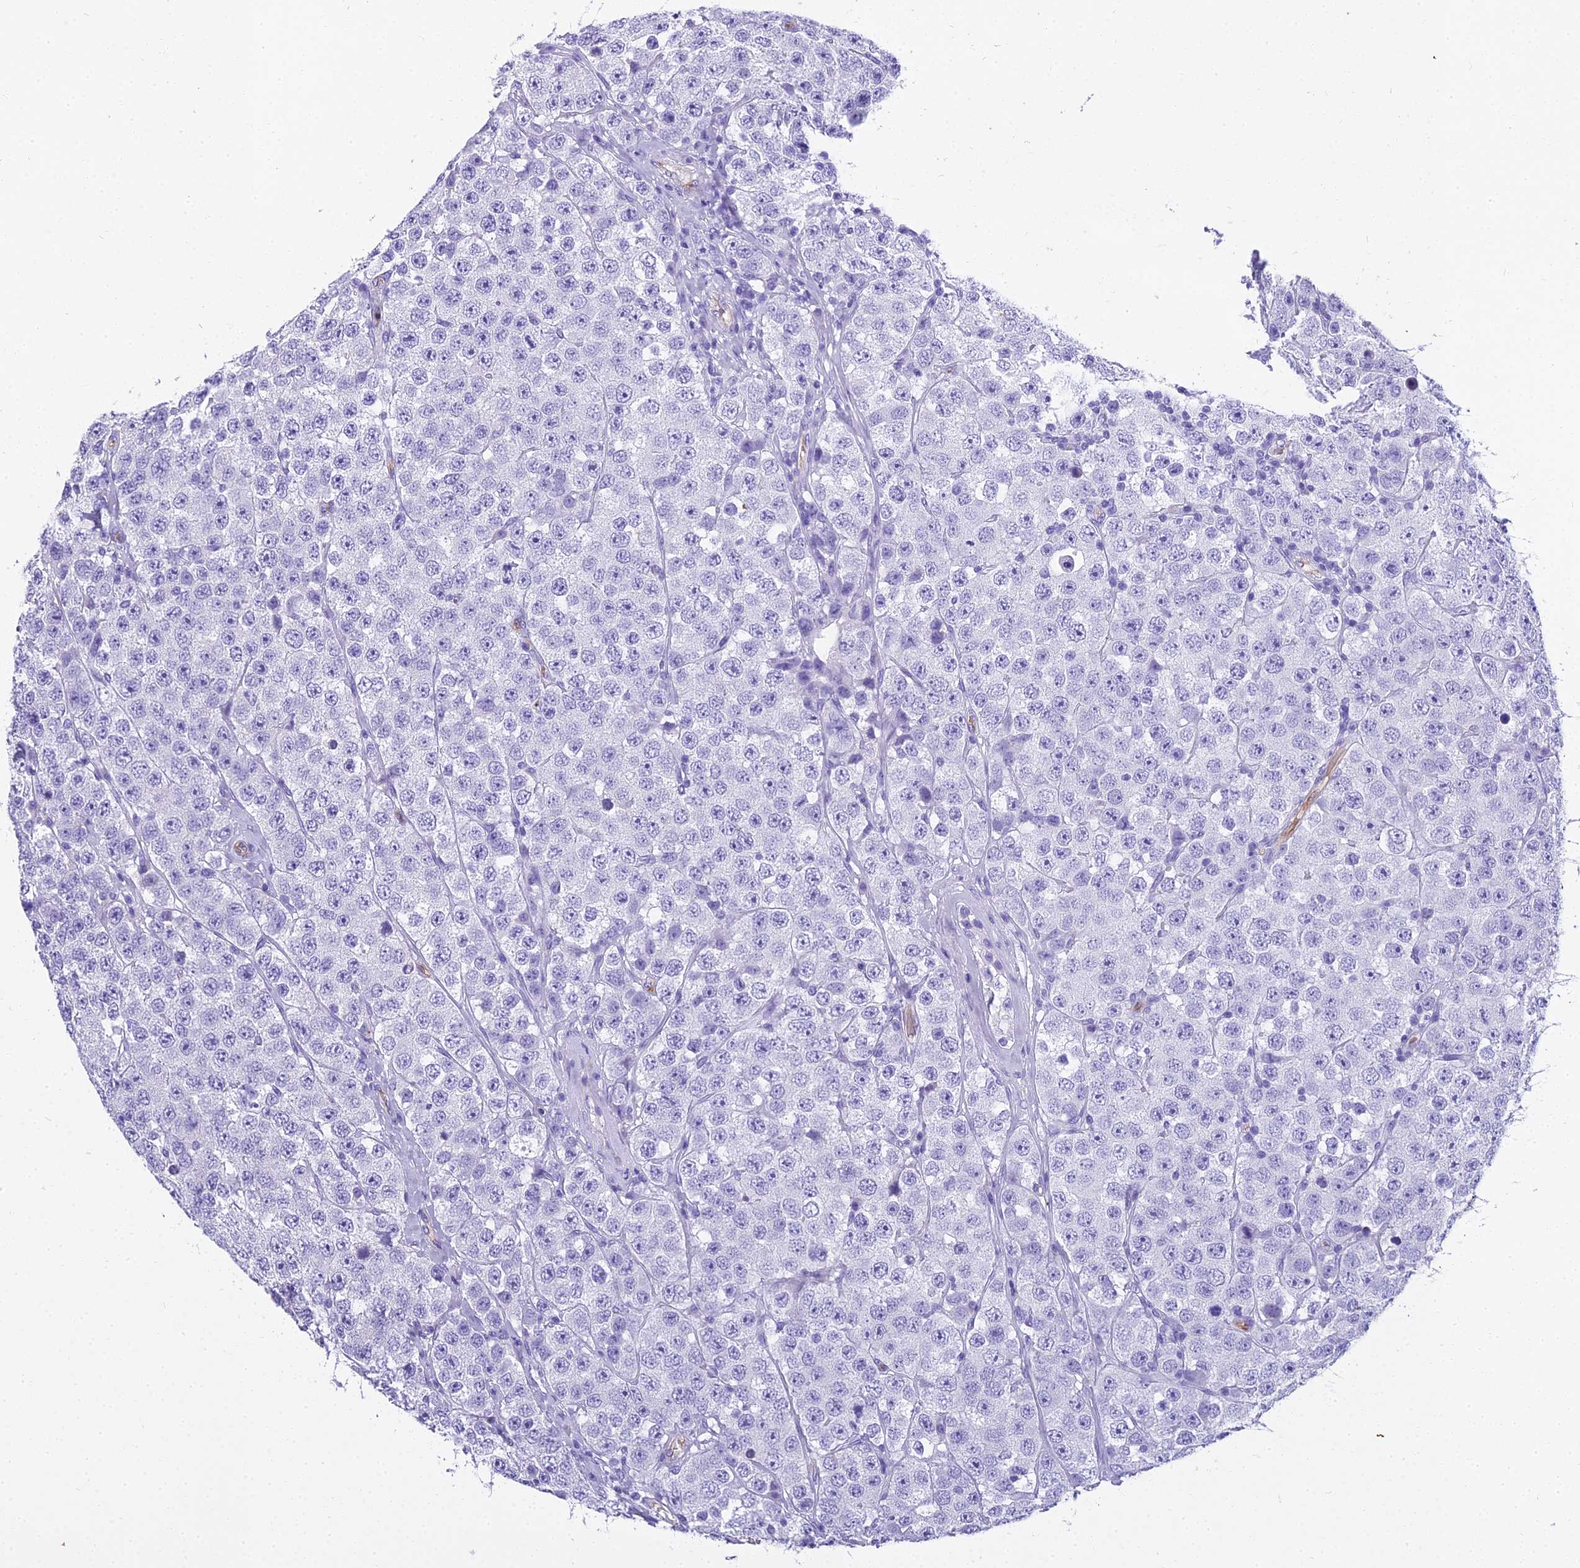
{"staining": {"intensity": "negative", "quantity": "none", "location": "none"}, "tissue": "testis cancer", "cell_type": "Tumor cells", "image_type": "cancer", "snomed": [{"axis": "morphology", "description": "Seminoma, NOS"}, {"axis": "topography", "description": "Testis"}], "caption": "Human testis seminoma stained for a protein using IHC displays no staining in tumor cells.", "gene": "NINJ1", "patient": {"sex": "male", "age": 28}}